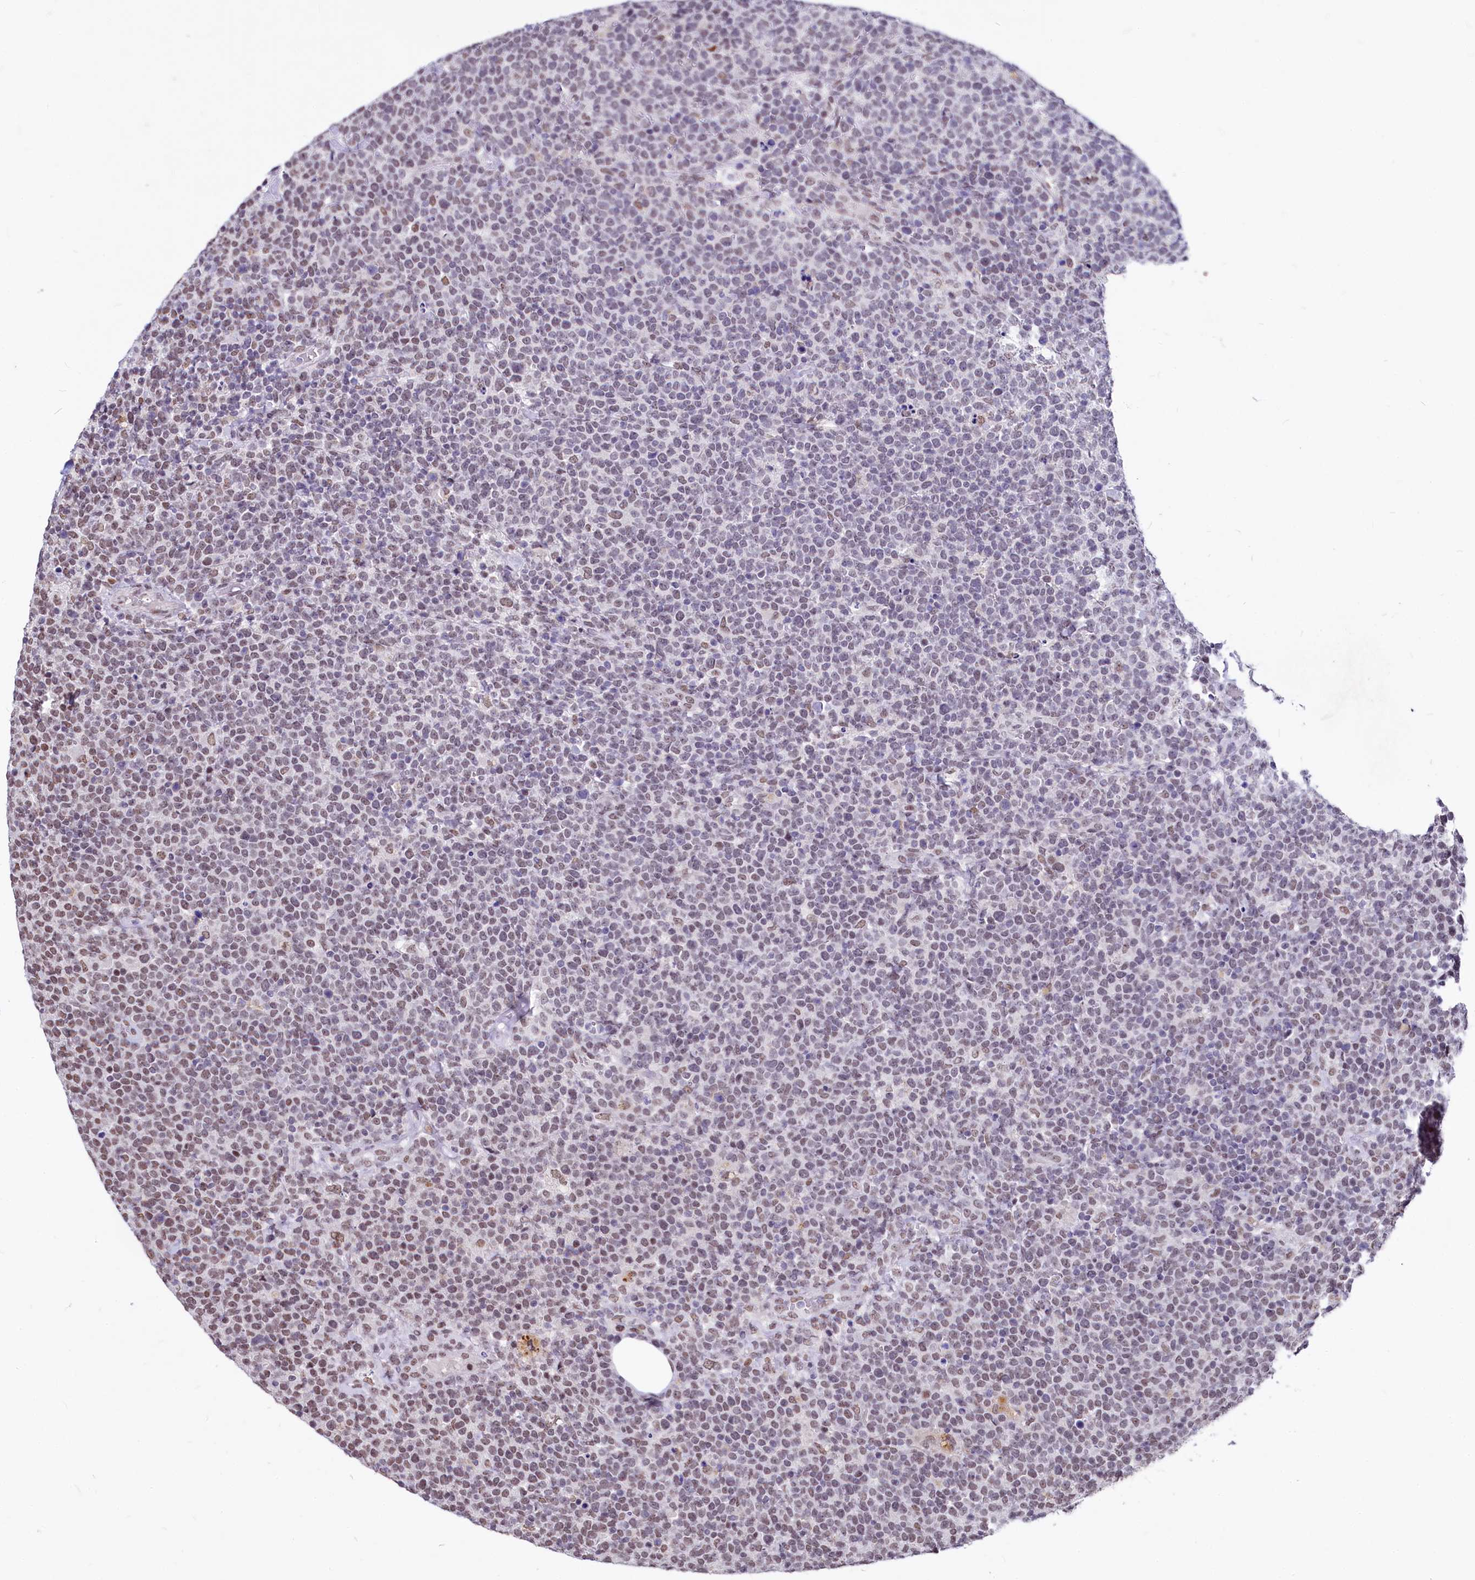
{"staining": {"intensity": "weak", "quantity": "25%-75%", "location": "nuclear"}, "tissue": "lymphoma", "cell_type": "Tumor cells", "image_type": "cancer", "snomed": [{"axis": "morphology", "description": "Malignant lymphoma, non-Hodgkin's type, High grade"}, {"axis": "topography", "description": "Lymph node"}], "caption": "Lymphoma was stained to show a protein in brown. There is low levels of weak nuclear staining in about 25%-75% of tumor cells. (brown staining indicates protein expression, while blue staining denotes nuclei).", "gene": "PARPBP", "patient": {"sex": "male", "age": 61}}